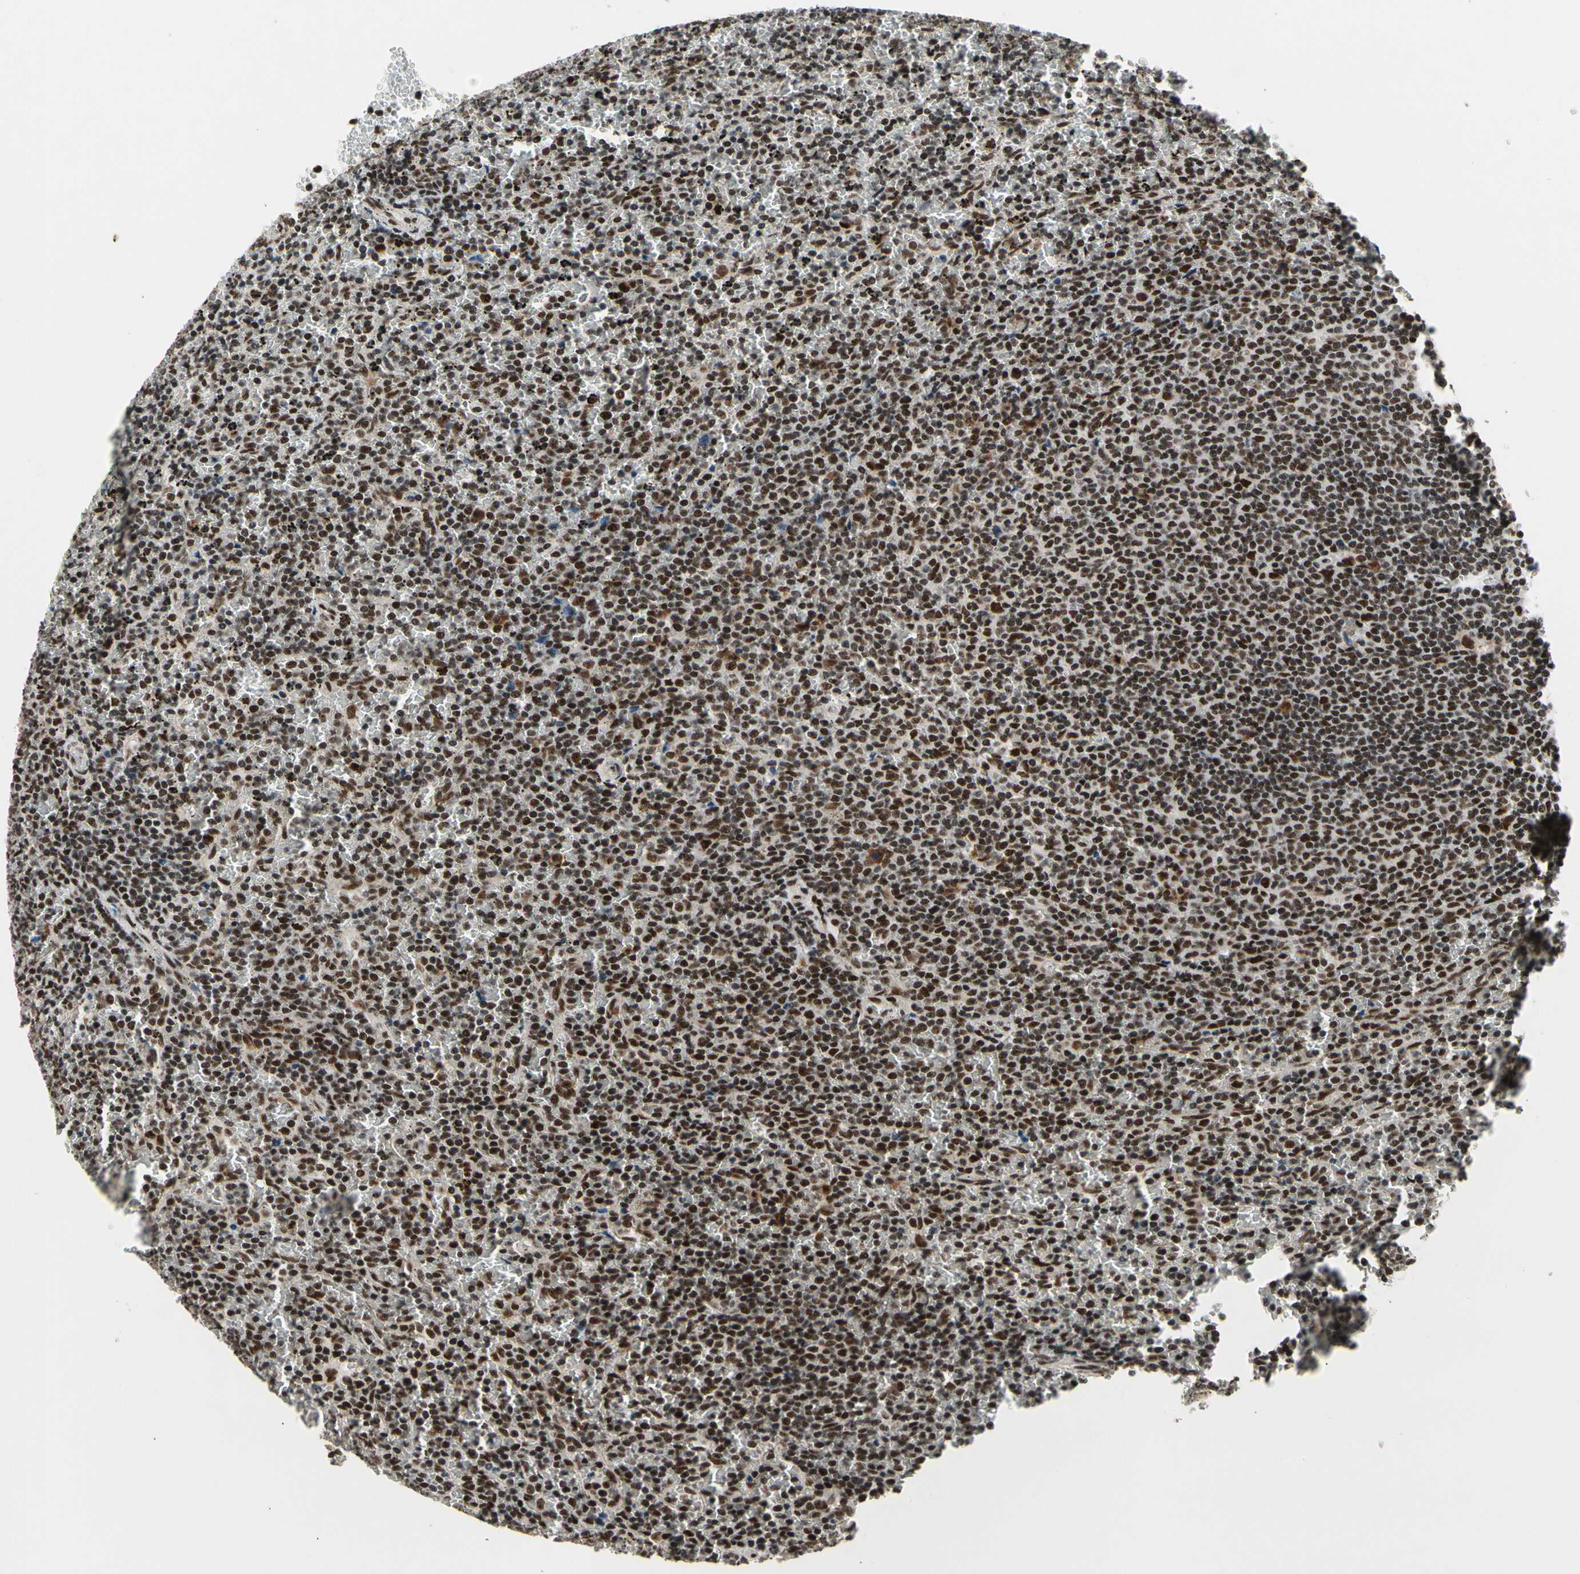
{"staining": {"intensity": "strong", "quantity": ">75%", "location": "nuclear"}, "tissue": "lymphoma", "cell_type": "Tumor cells", "image_type": "cancer", "snomed": [{"axis": "morphology", "description": "Malignant lymphoma, non-Hodgkin's type, Low grade"}, {"axis": "topography", "description": "Spleen"}], "caption": "The immunohistochemical stain shows strong nuclear positivity in tumor cells of low-grade malignant lymphoma, non-Hodgkin's type tissue.", "gene": "SRSF11", "patient": {"sex": "female", "age": 77}}